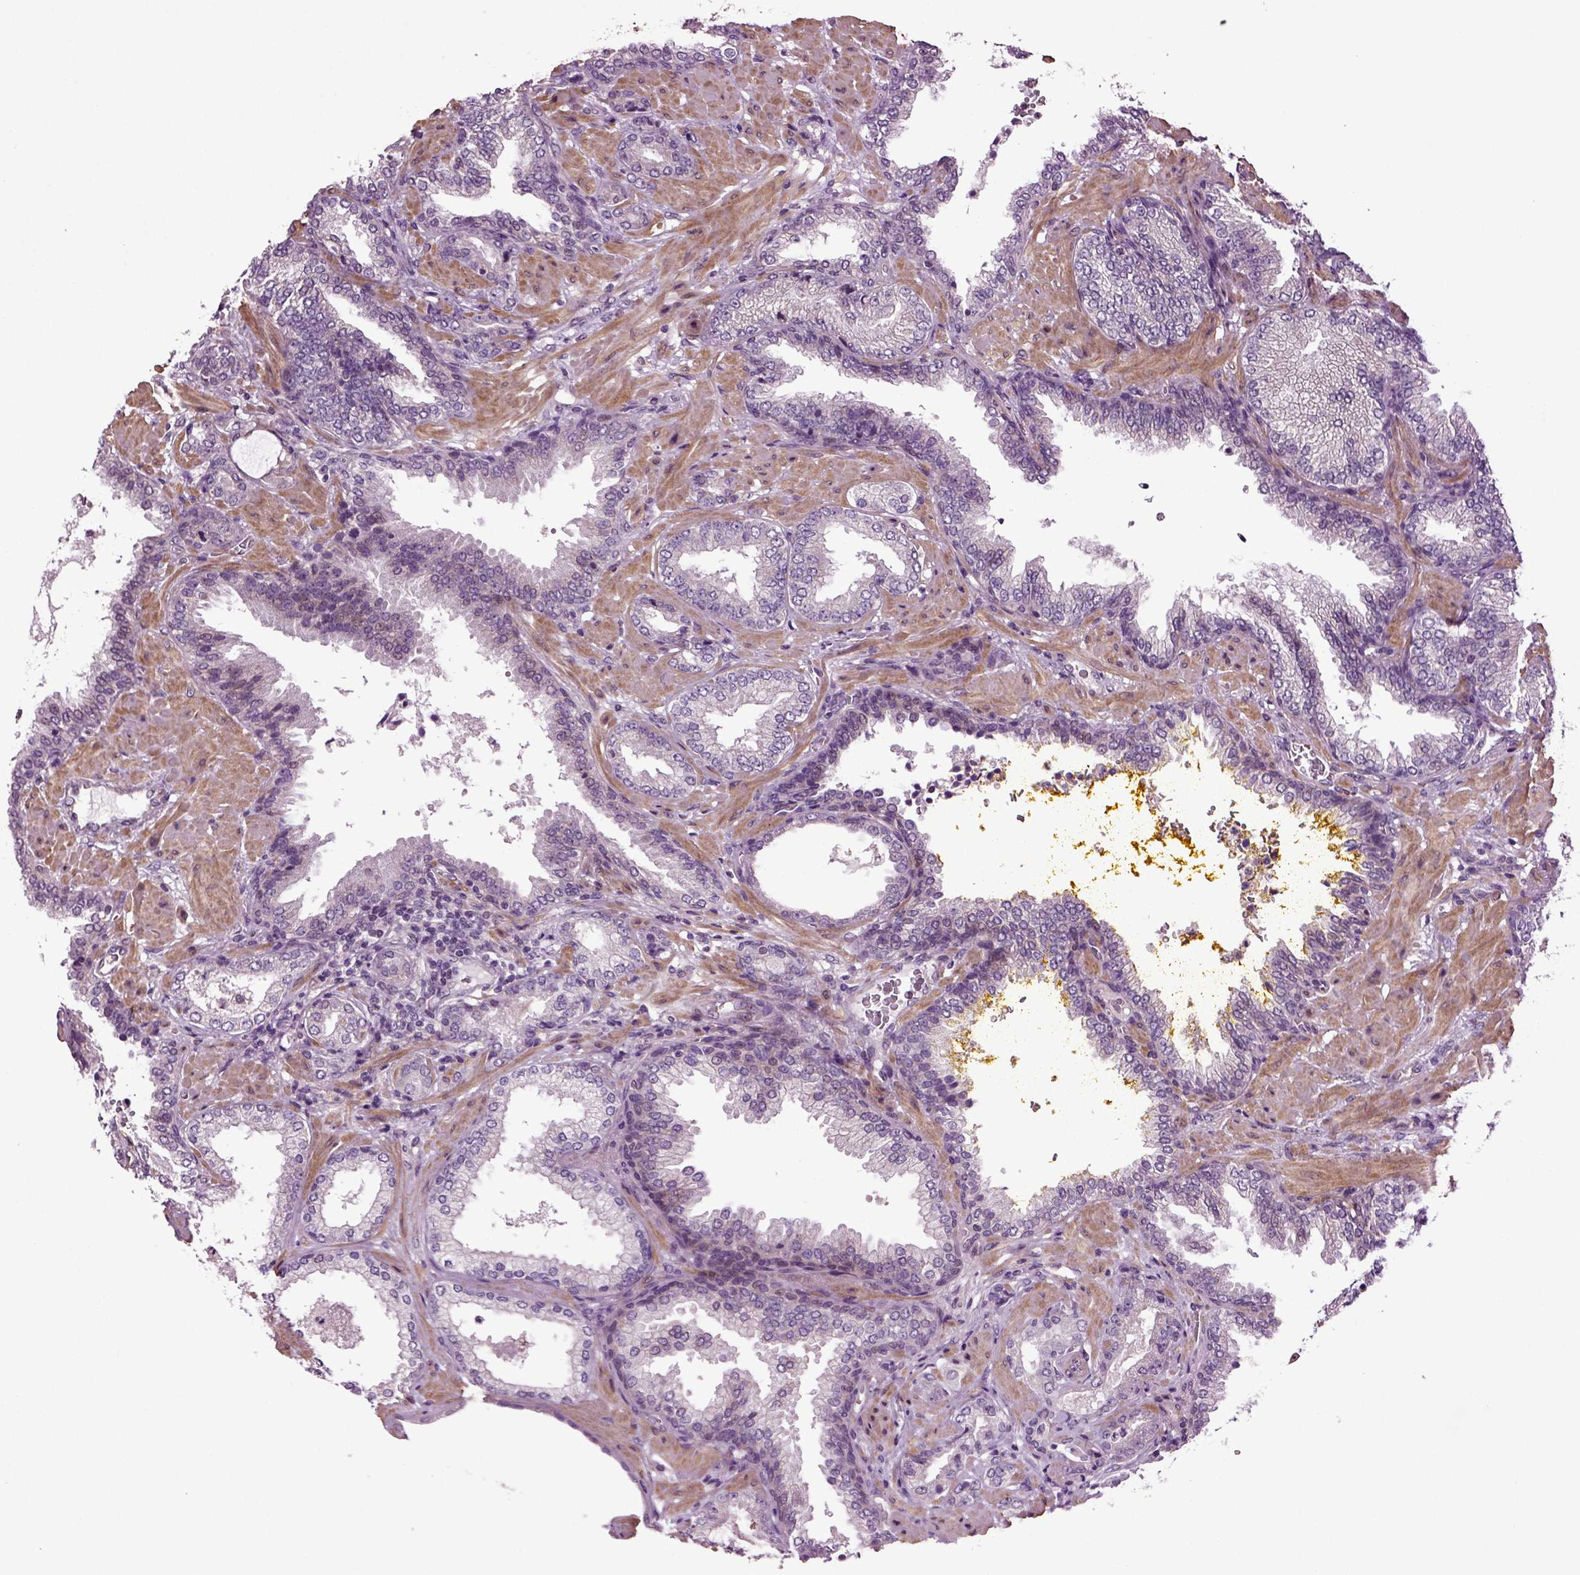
{"staining": {"intensity": "negative", "quantity": "none", "location": "none"}, "tissue": "prostate cancer", "cell_type": "Tumor cells", "image_type": "cancer", "snomed": [{"axis": "morphology", "description": "Adenocarcinoma, Low grade"}, {"axis": "topography", "description": "Prostate"}], "caption": "High power microscopy photomicrograph of an immunohistochemistry micrograph of prostate cancer (low-grade adenocarcinoma), revealing no significant staining in tumor cells. The staining is performed using DAB (3,3'-diaminobenzidine) brown chromogen with nuclei counter-stained in using hematoxylin.", "gene": "HAGHL", "patient": {"sex": "male", "age": 68}}